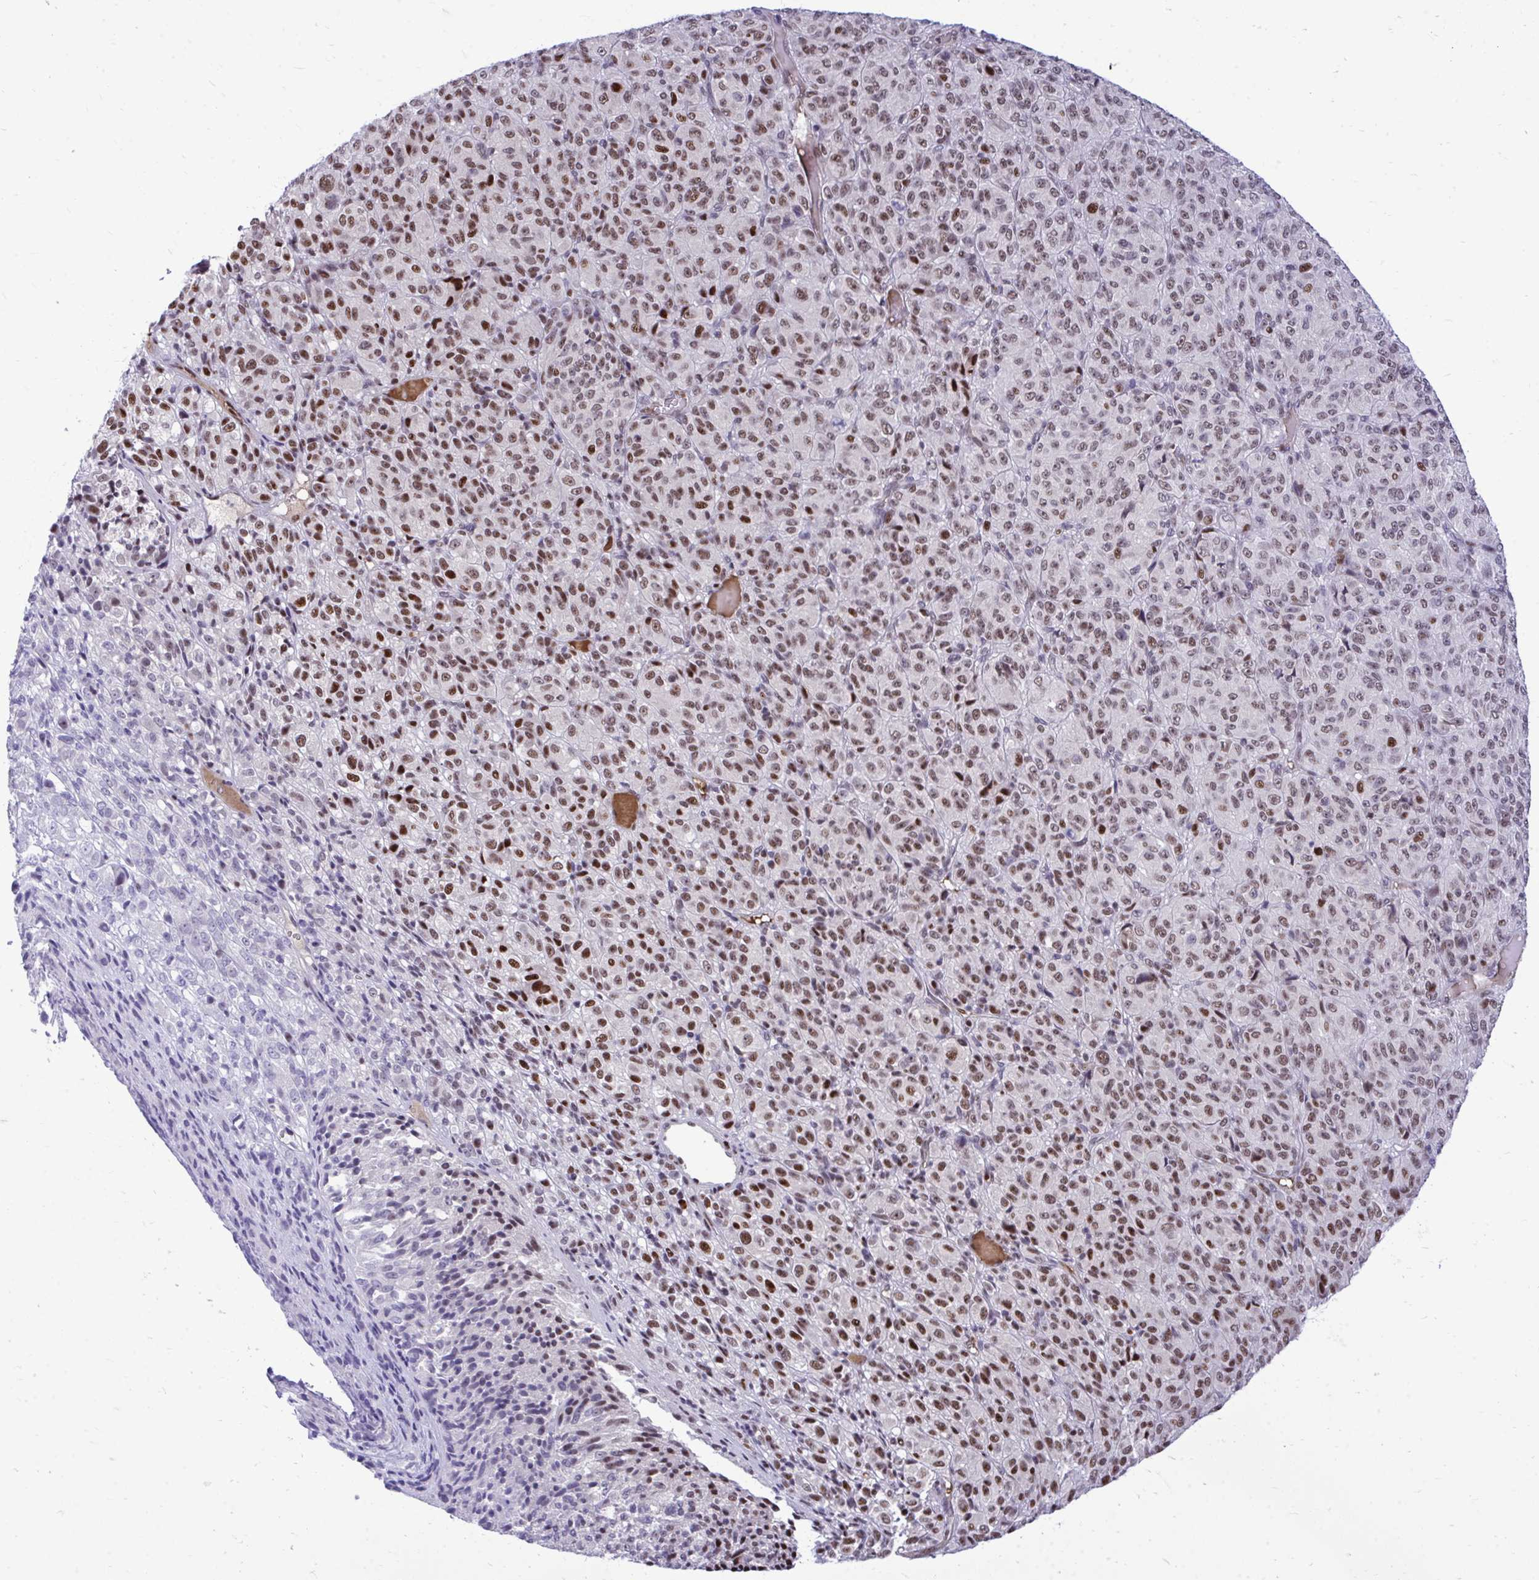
{"staining": {"intensity": "moderate", "quantity": "25%-75%", "location": "nuclear"}, "tissue": "melanoma", "cell_type": "Tumor cells", "image_type": "cancer", "snomed": [{"axis": "morphology", "description": "Malignant melanoma, Metastatic site"}, {"axis": "topography", "description": "Brain"}], "caption": "An immunohistochemistry (IHC) image of neoplastic tissue is shown. Protein staining in brown highlights moderate nuclear positivity in malignant melanoma (metastatic site) within tumor cells.", "gene": "C14orf39", "patient": {"sex": "female", "age": 56}}